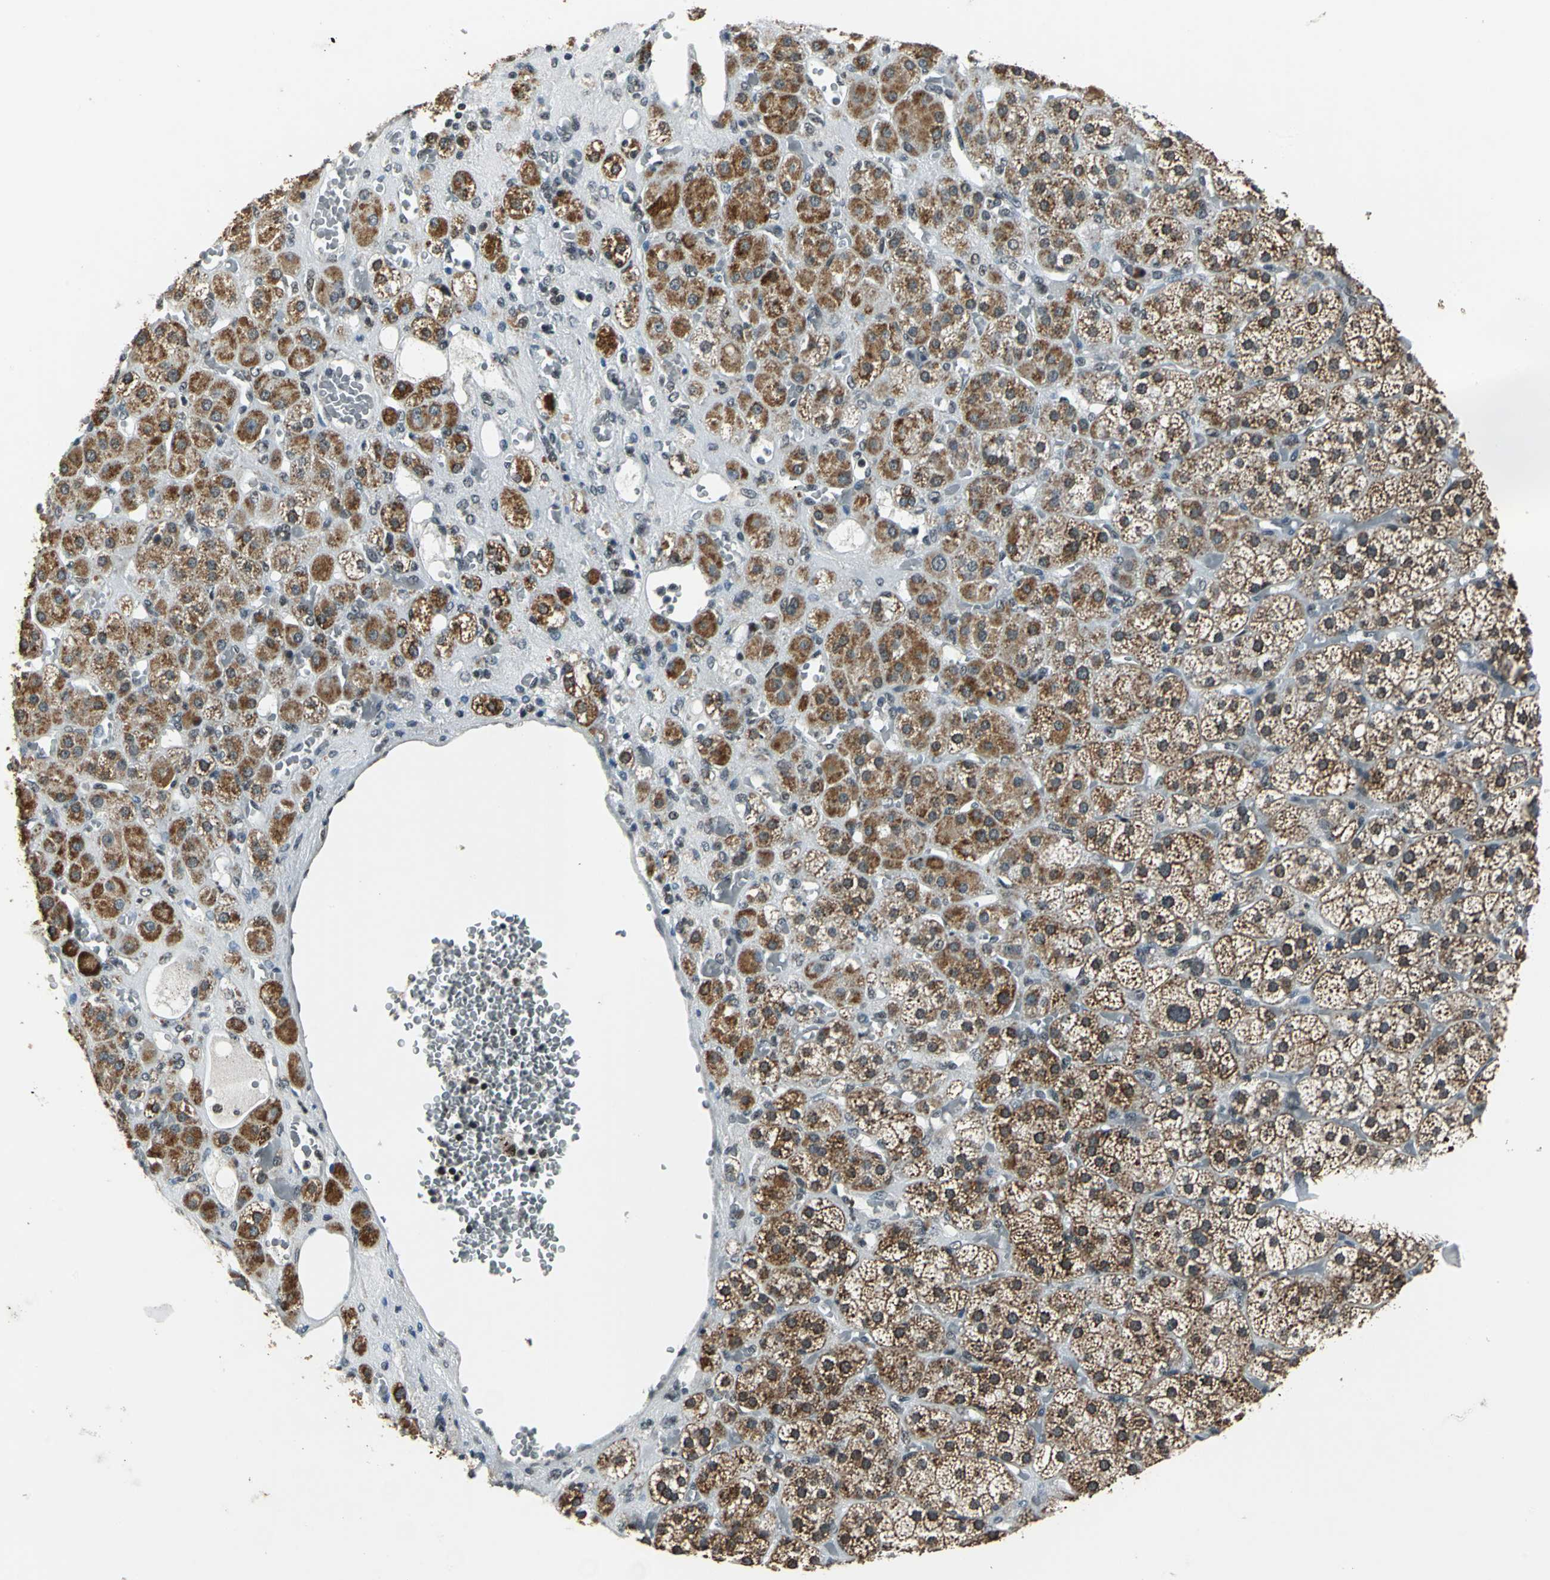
{"staining": {"intensity": "moderate", "quantity": "25%-75%", "location": "cytoplasmic/membranous"}, "tissue": "adrenal gland", "cell_type": "Glandular cells", "image_type": "normal", "snomed": [{"axis": "morphology", "description": "Normal tissue, NOS"}, {"axis": "topography", "description": "Adrenal gland"}], "caption": "Immunohistochemical staining of normal human adrenal gland reveals 25%-75% levels of moderate cytoplasmic/membranous protein staining in about 25%-75% of glandular cells.", "gene": "BCLAF1", "patient": {"sex": "female", "age": 71}}